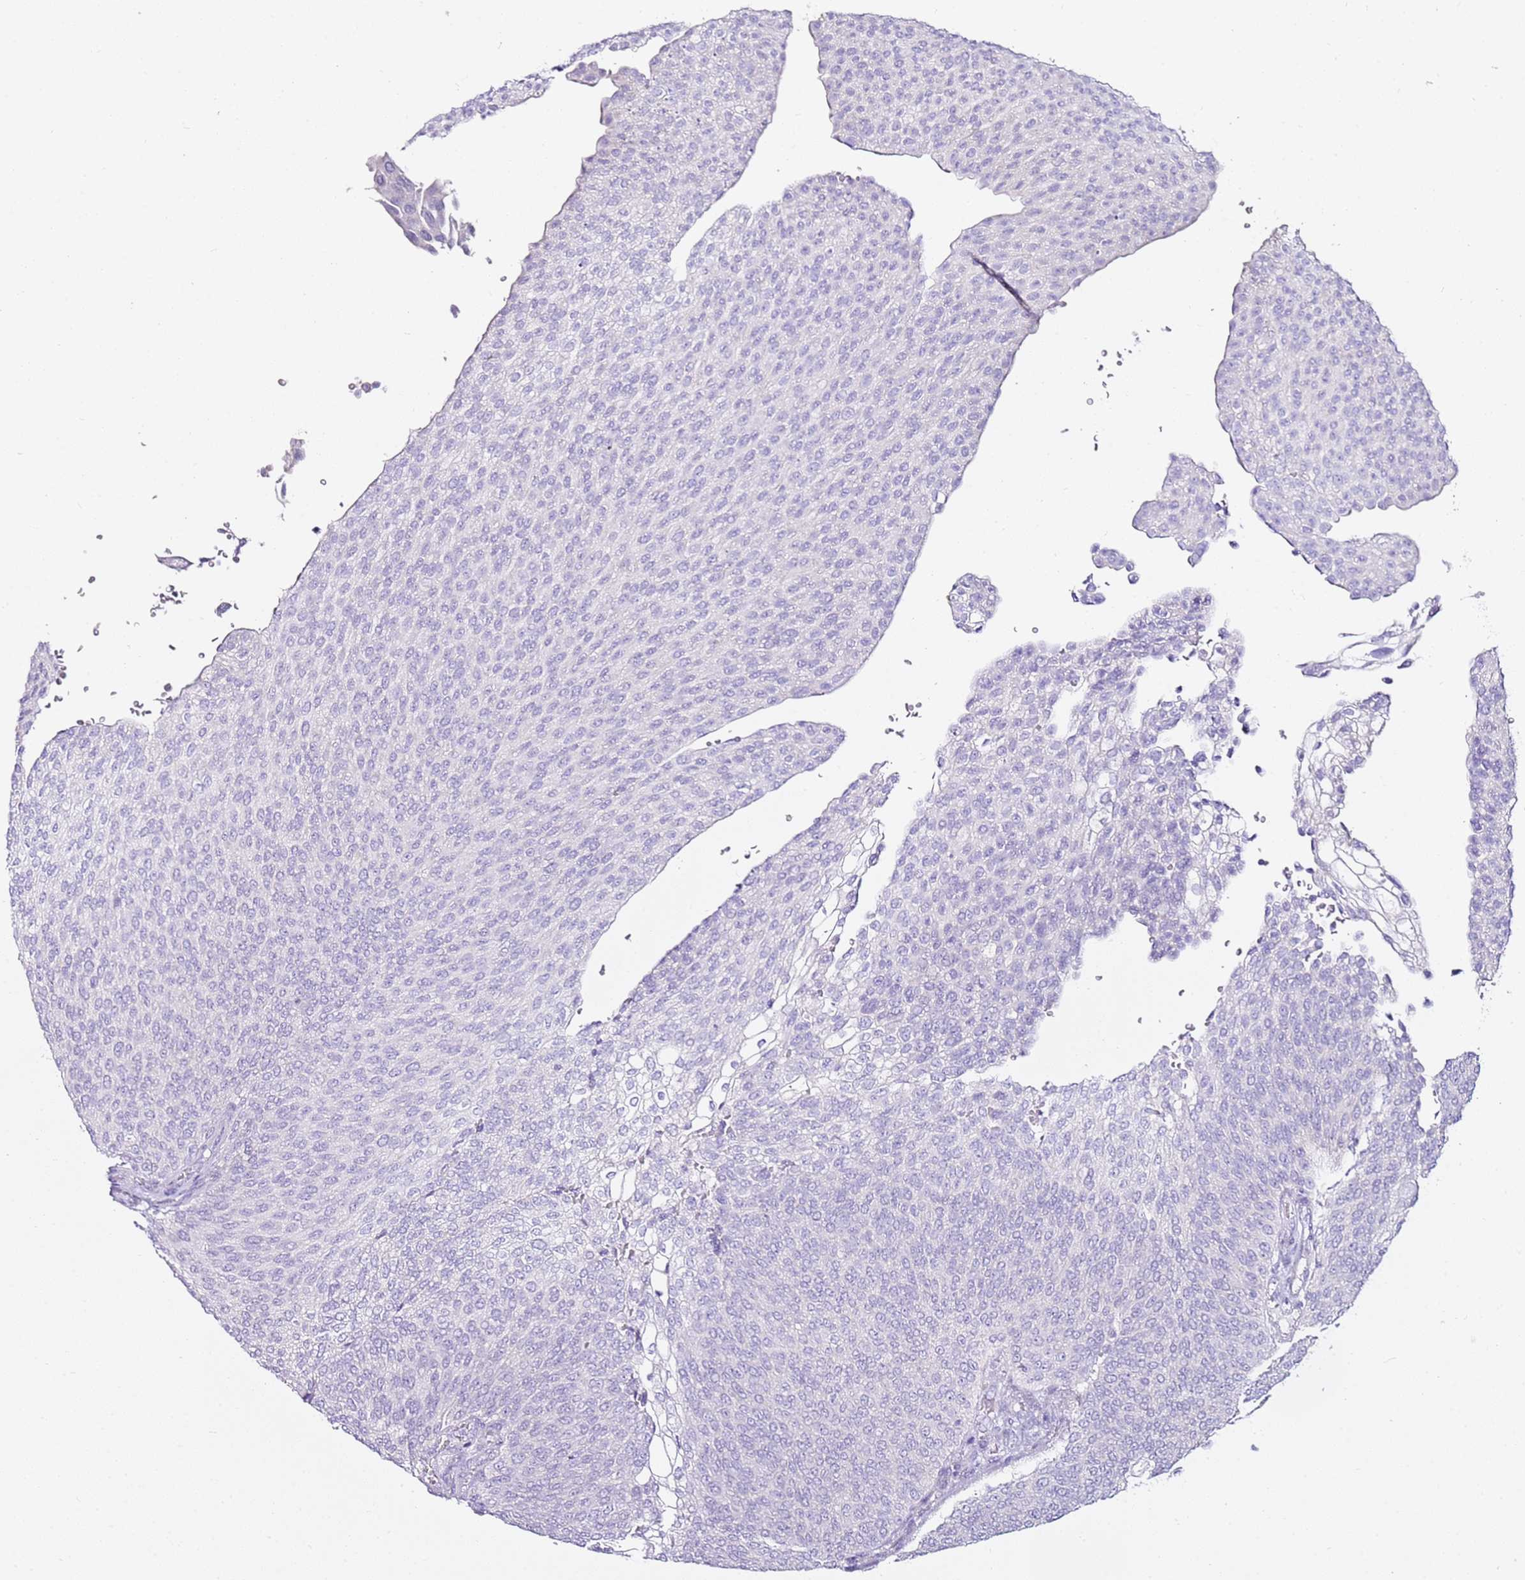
{"staining": {"intensity": "negative", "quantity": "none", "location": "none"}, "tissue": "urothelial cancer", "cell_type": "Tumor cells", "image_type": "cancer", "snomed": [{"axis": "morphology", "description": "Urothelial carcinoma, High grade"}, {"axis": "topography", "description": "Urinary bladder"}], "caption": "Tumor cells show no significant protein positivity in urothelial cancer. (Immunohistochemistry, brightfield microscopy, high magnification).", "gene": "MYBPC3", "patient": {"sex": "female", "age": 79}}